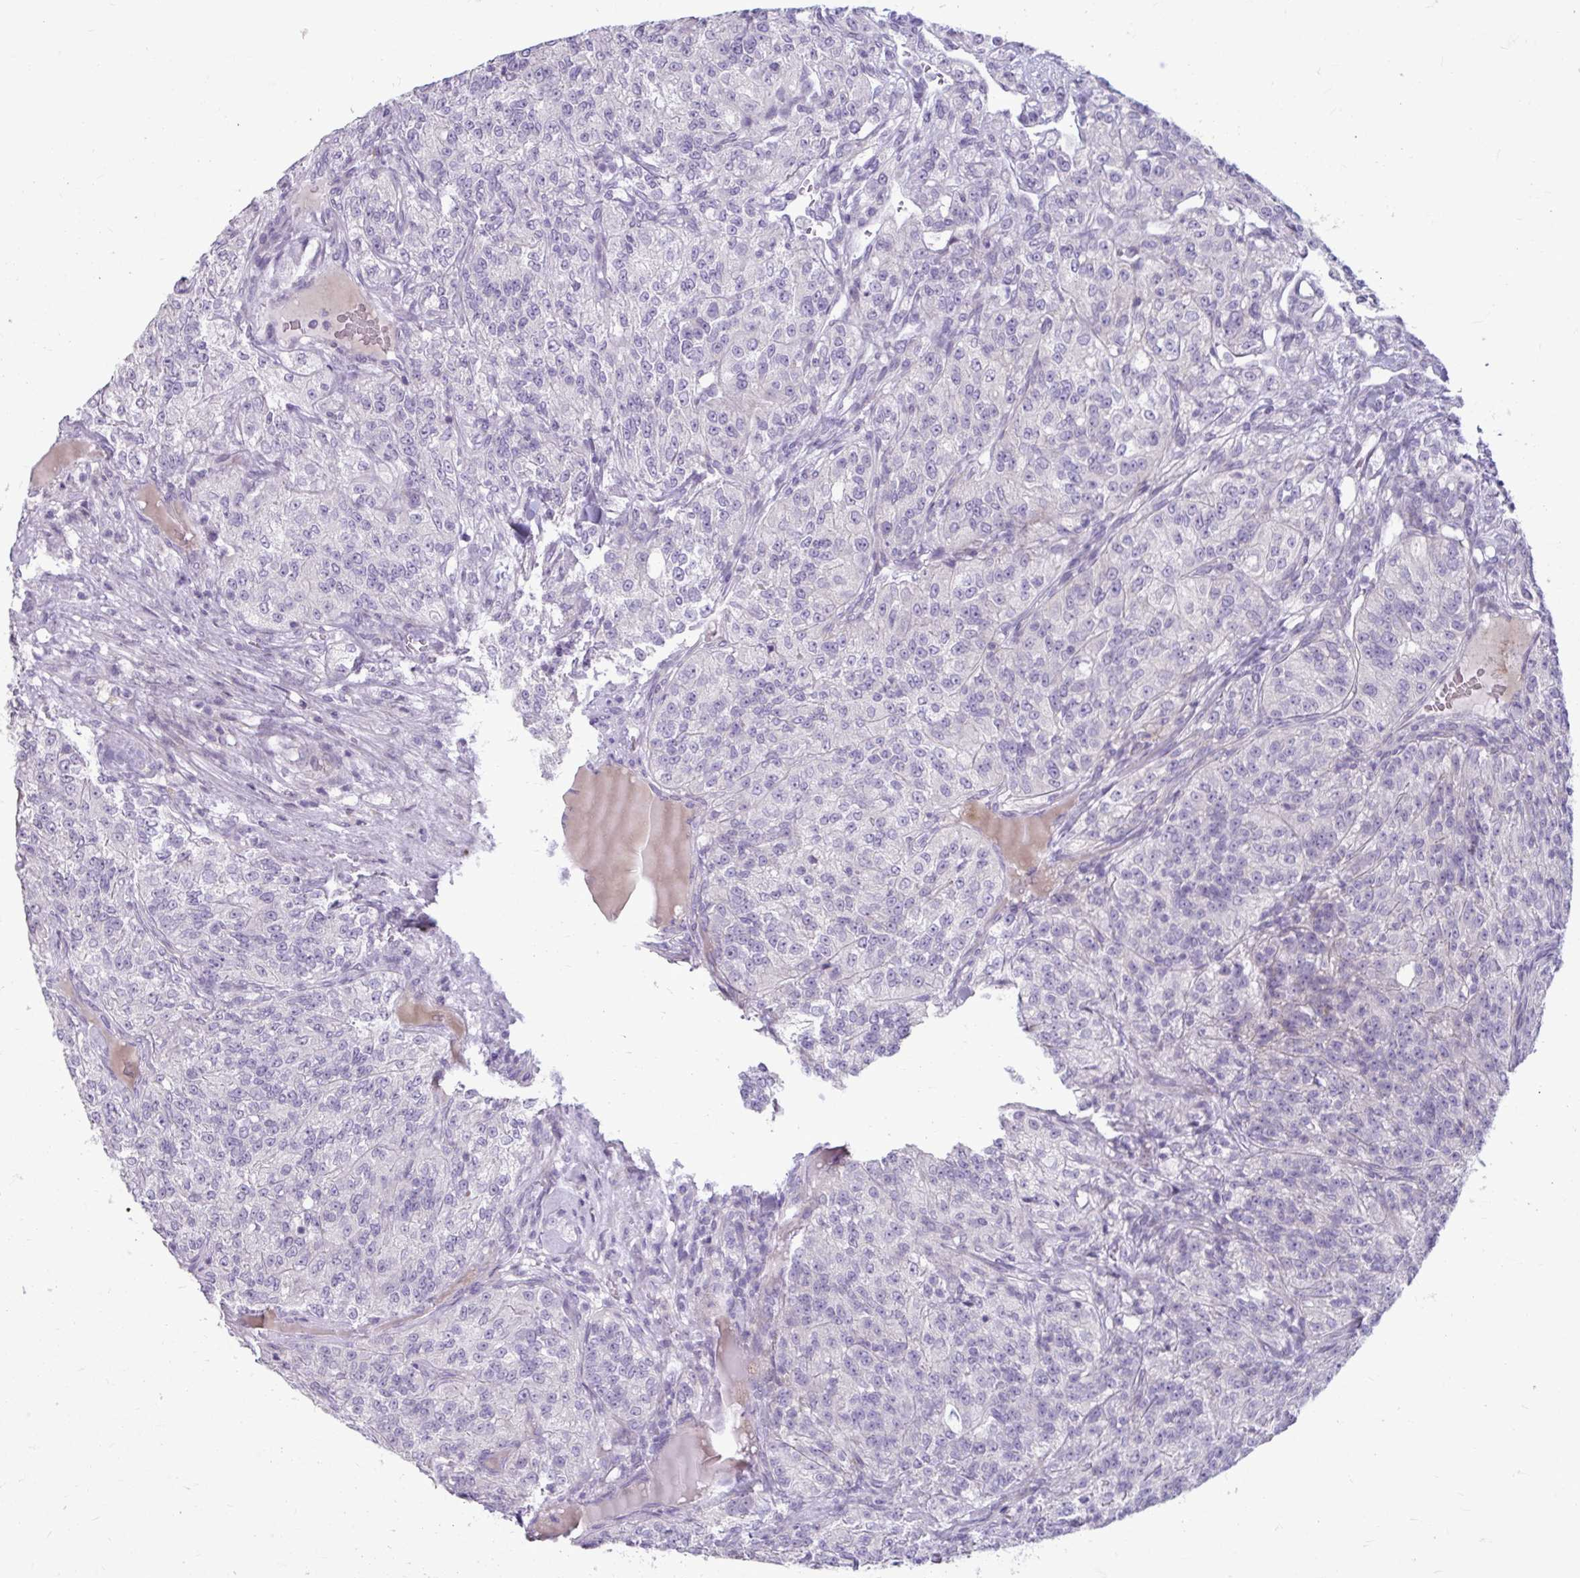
{"staining": {"intensity": "negative", "quantity": "none", "location": "none"}, "tissue": "renal cancer", "cell_type": "Tumor cells", "image_type": "cancer", "snomed": [{"axis": "morphology", "description": "Adenocarcinoma, NOS"}, {"axis": "topography", "description": "Kidney"}], "caption": "Human adenocarcinoma (renal) stained for a protein using immunohistochemistry (IHC) displays no expression in tumor cells.", "gene": "MSMO1", "patient": {"sex": "female", "age": 63}}